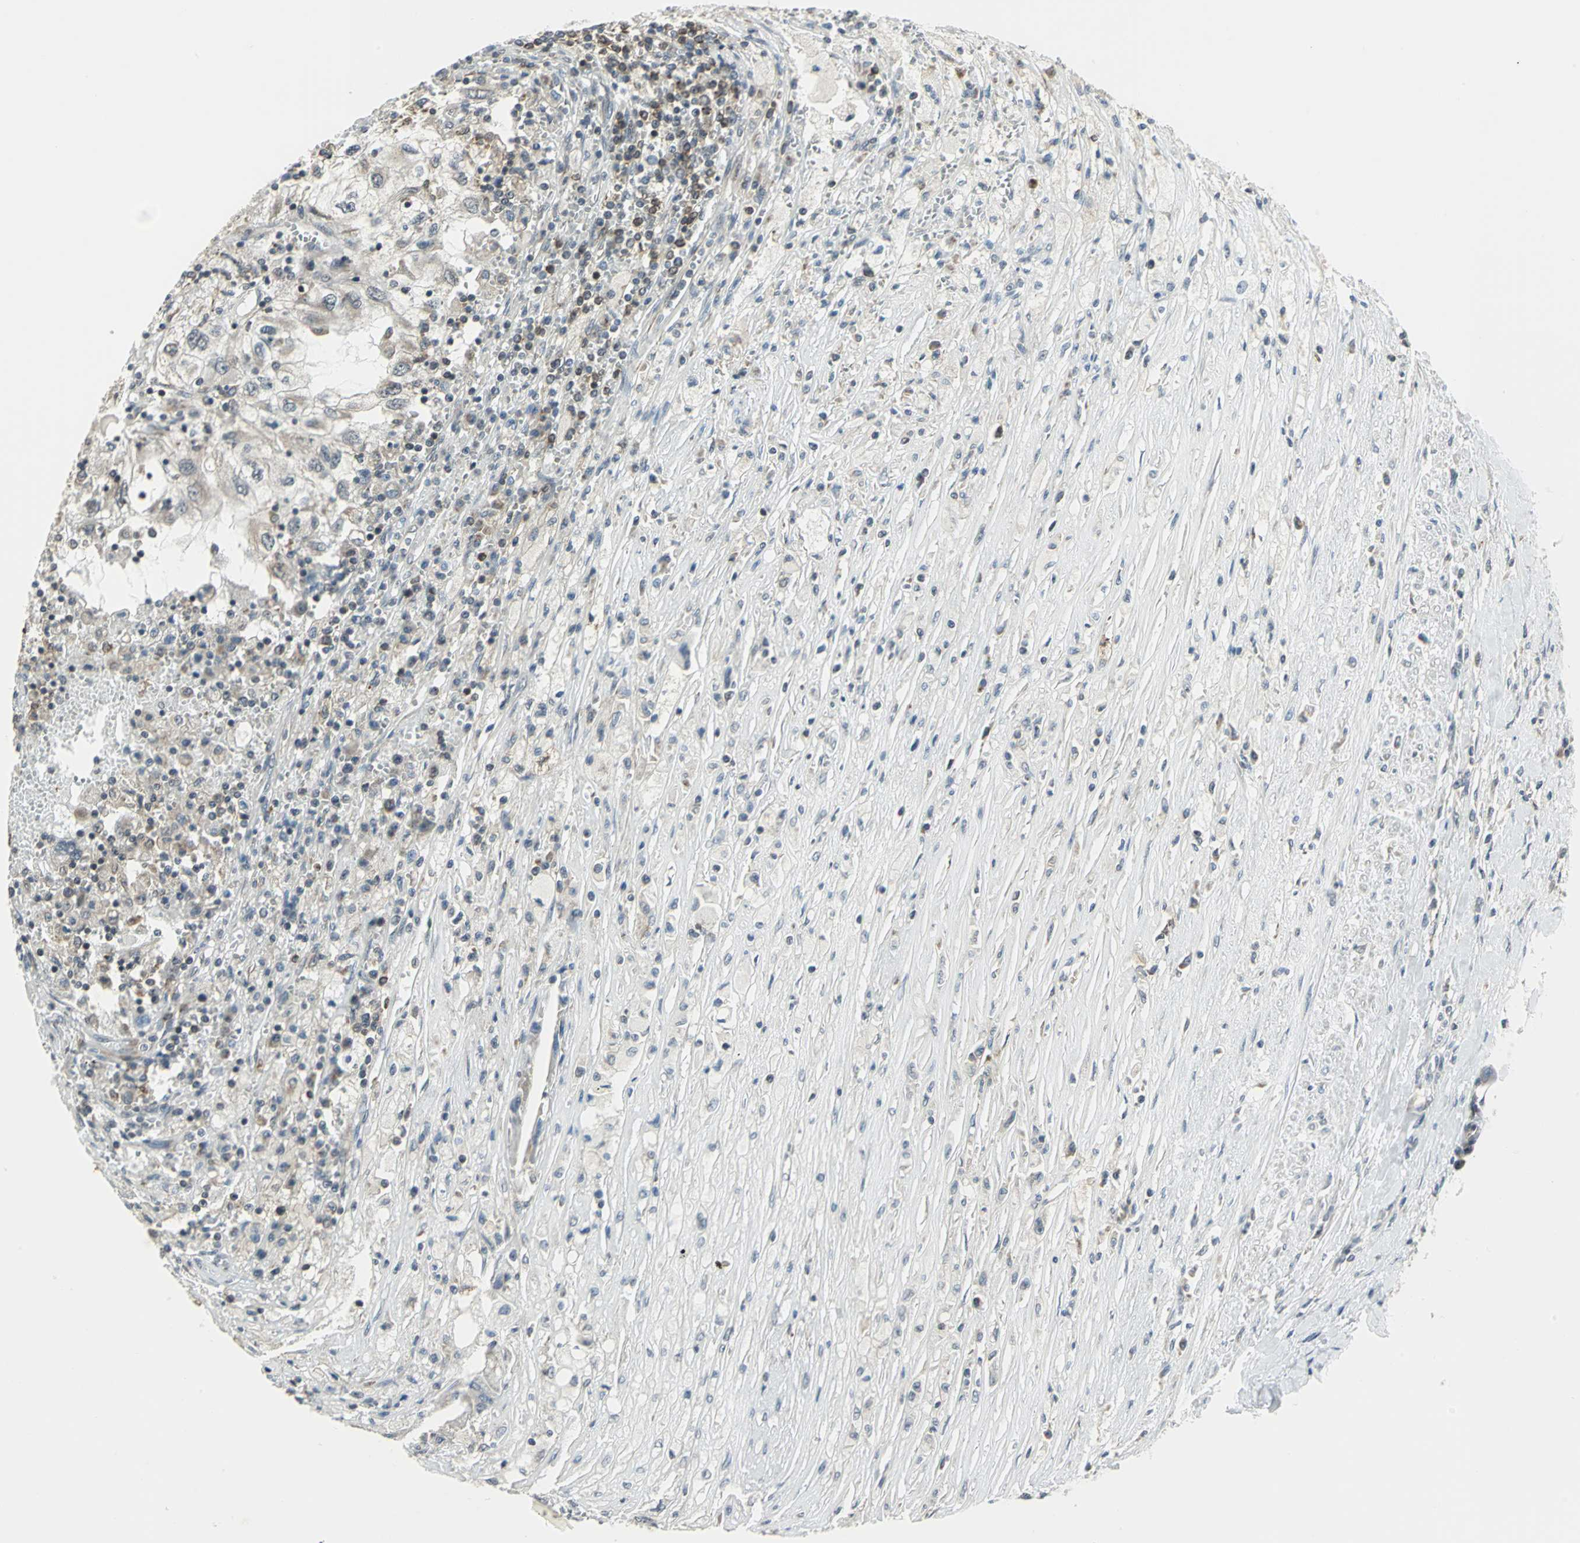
{"staining": {"intensity": "weak", "quantity": "25%-75%", "location": "cytoplasmic/membranous"}, "tissue": "renal cancer", "cell_type": "Tumor cells", "image_type": "cancer", "snomed": [{"axis": "morphology", "description": "Normal tissue, NOS"}, {"axis": "morphology", "description": "Adenocarcinoma, NOS"}, {"axis": "topography", "description": "Kidney"}], "caption": "Renal cancer (adenocarcinoma) stained with DAB IHC reveals low levels of weak cytoplasmic/membranous positivity in approximately 25%-75% of tumor cells. The staining is performed using DAB brown chromogen to label protein expression. The nuclei are counter-stained blue using hematoxylin.", "gene": "PLAGL2", "patient": {"sex": "male", "age": 71}}